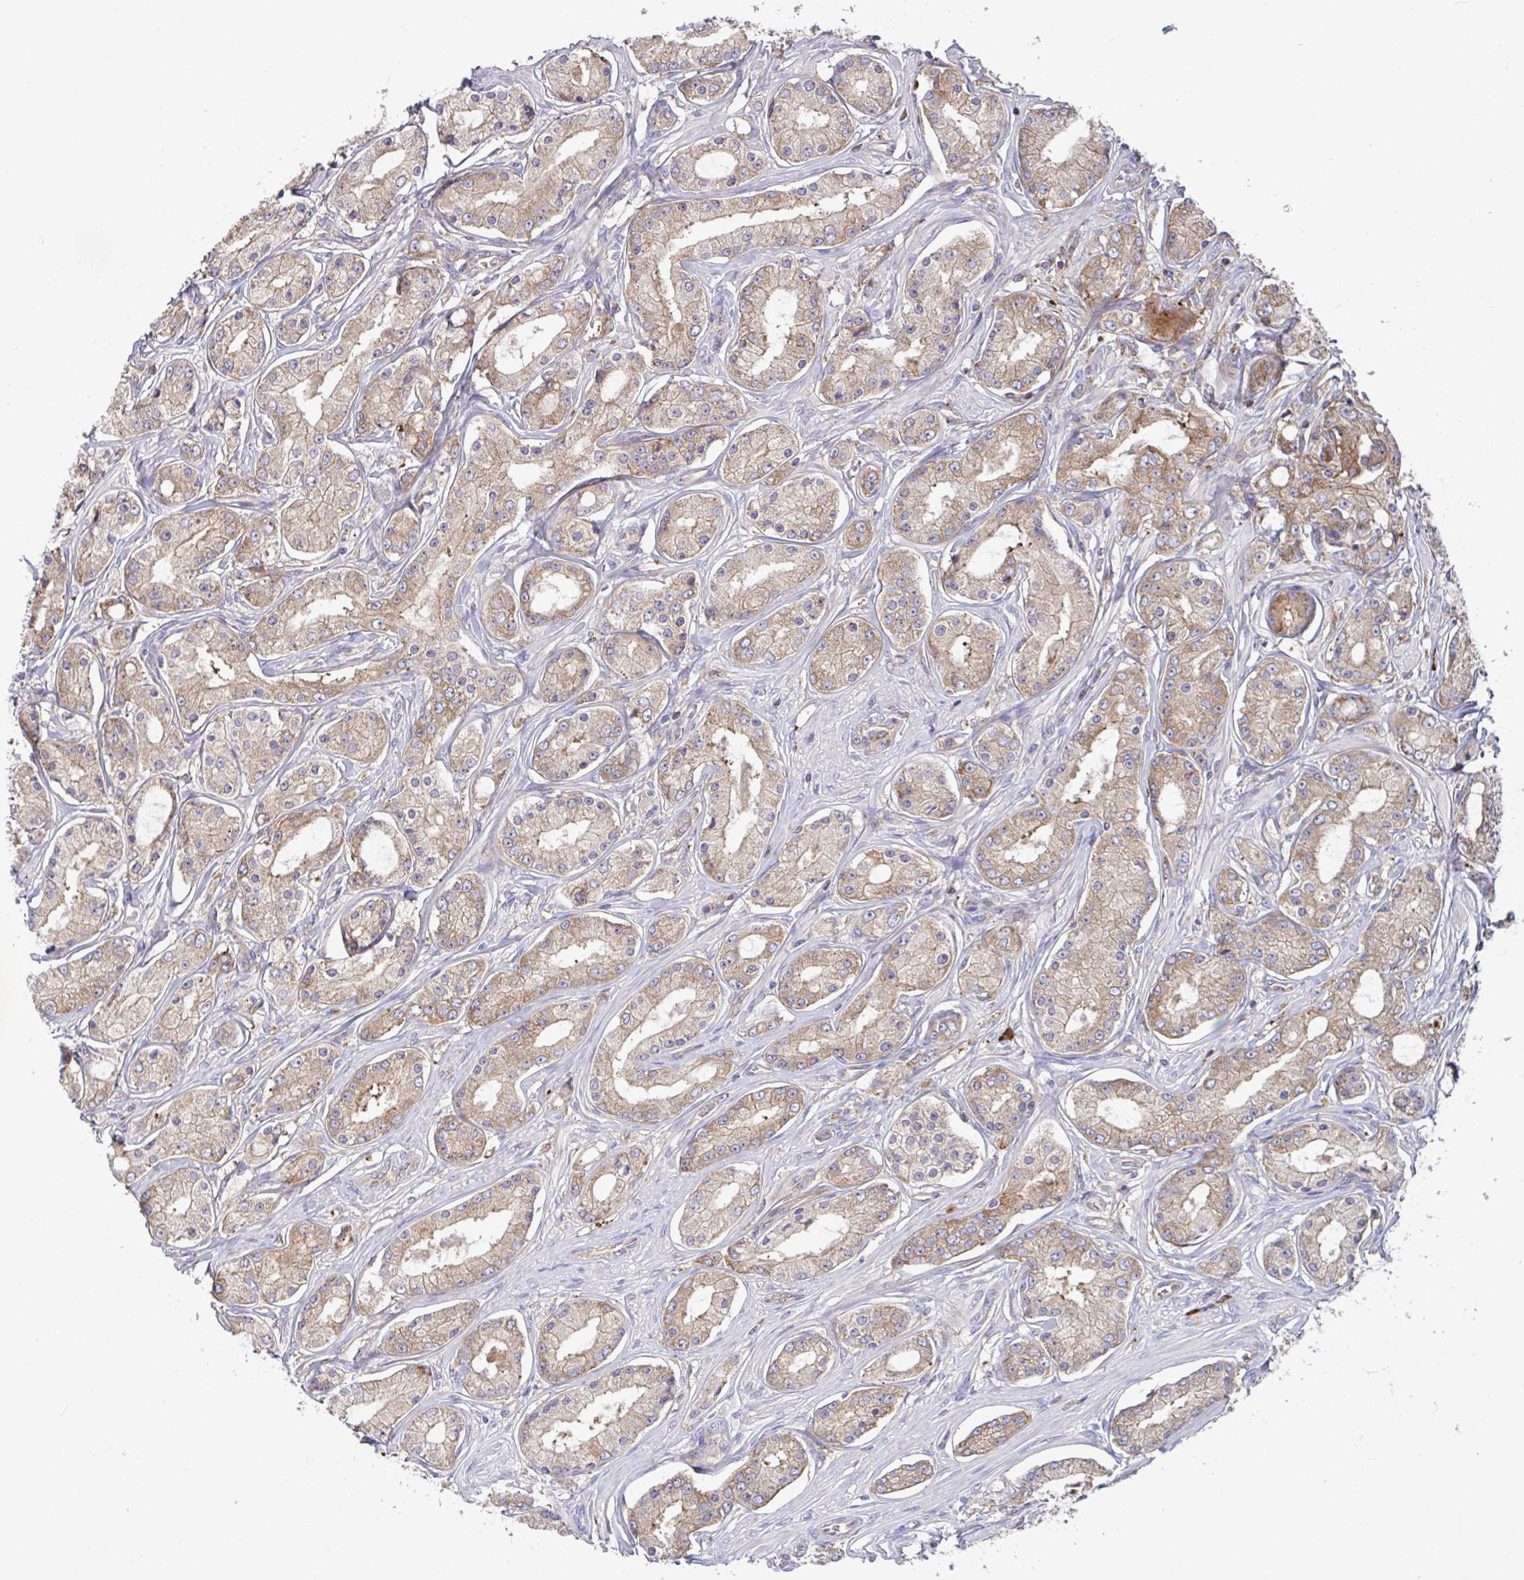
{"staining": {"intensity": "weak", "quantity": ">75%", "location": "cytoplasmic/membranous"}, "tissue": "prostate cancer", "cell_type": "Tumor cells", "image_type": "cancer", "snomed": [{"axis": "morphology", "description": "Adenocarcinoma, High grade"}, {"axis": "topography", "description": "Prostate"}], "caption": "Immunohistochemistry (IHC) of adenocarcinoma (high-grade) (prostate) demonstrates low levels of weak cytoplasmic/membranous positivity in approximately >75% of tumor cells.", "gene": "YARS2", "patient": {"sex": "male", "age": 66}}